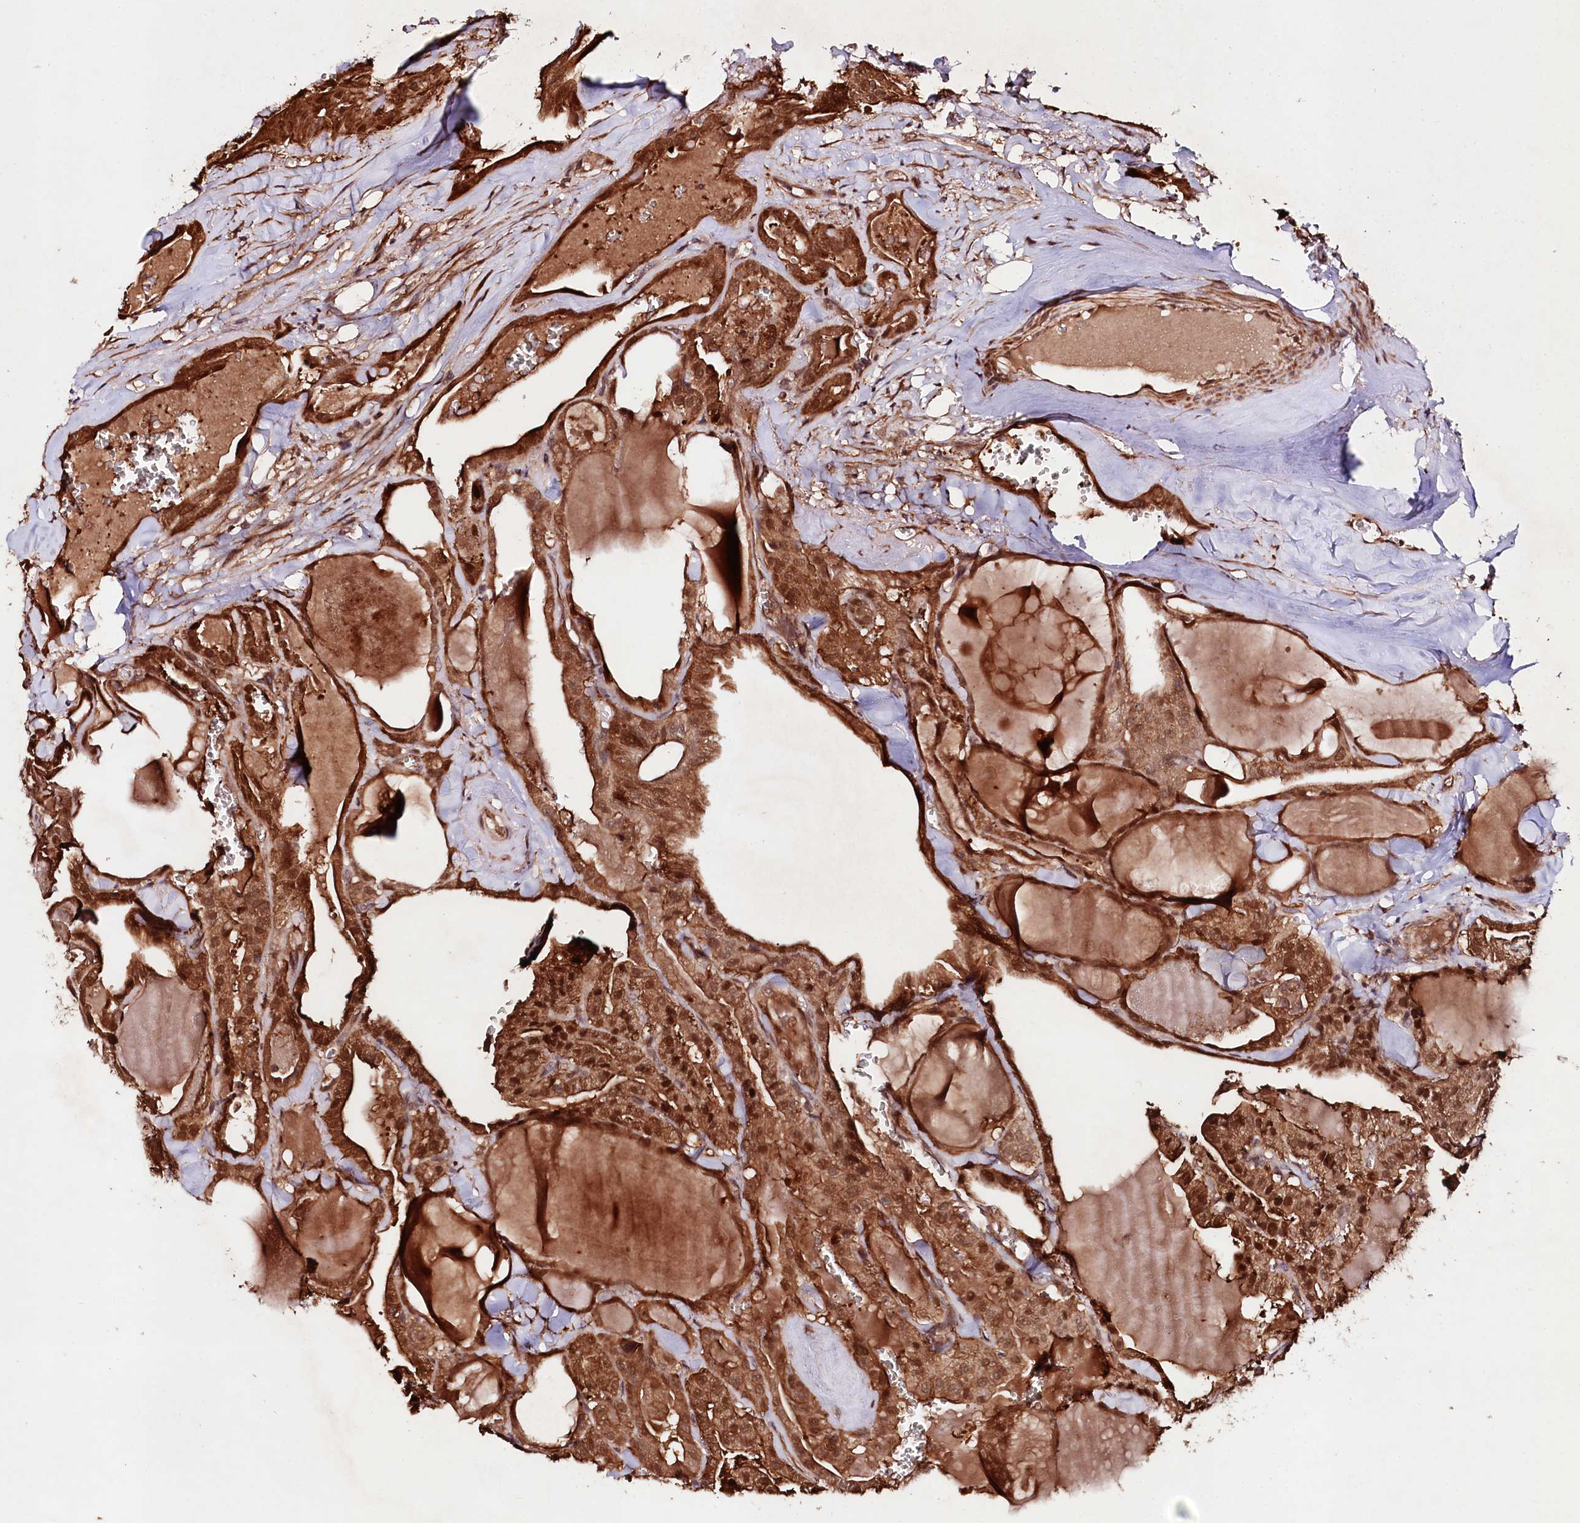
{"staining": {"intensity": "strong", "quantity": ">75%", "location": "cytoplasmic/membranous,nuclear"}, "tissue": "thyroid cancer", "cell_type": "Tumor cells", "image_type": "cancer", "snomed": [{"axis": "morphology", "description": "Papillary adenocarcinoma, NOS"}, {"axis": "topography", "description": "Thyroid gland"}], "caption": "IHC (DAB) staining of thyroid cancer demonstrates strong cytoplasmic/membranous and nuclear protein positivity in approximately >75% of tumor cells.", "gene": "NEDD1", "patient": {"sex": "male", "age": 52}}